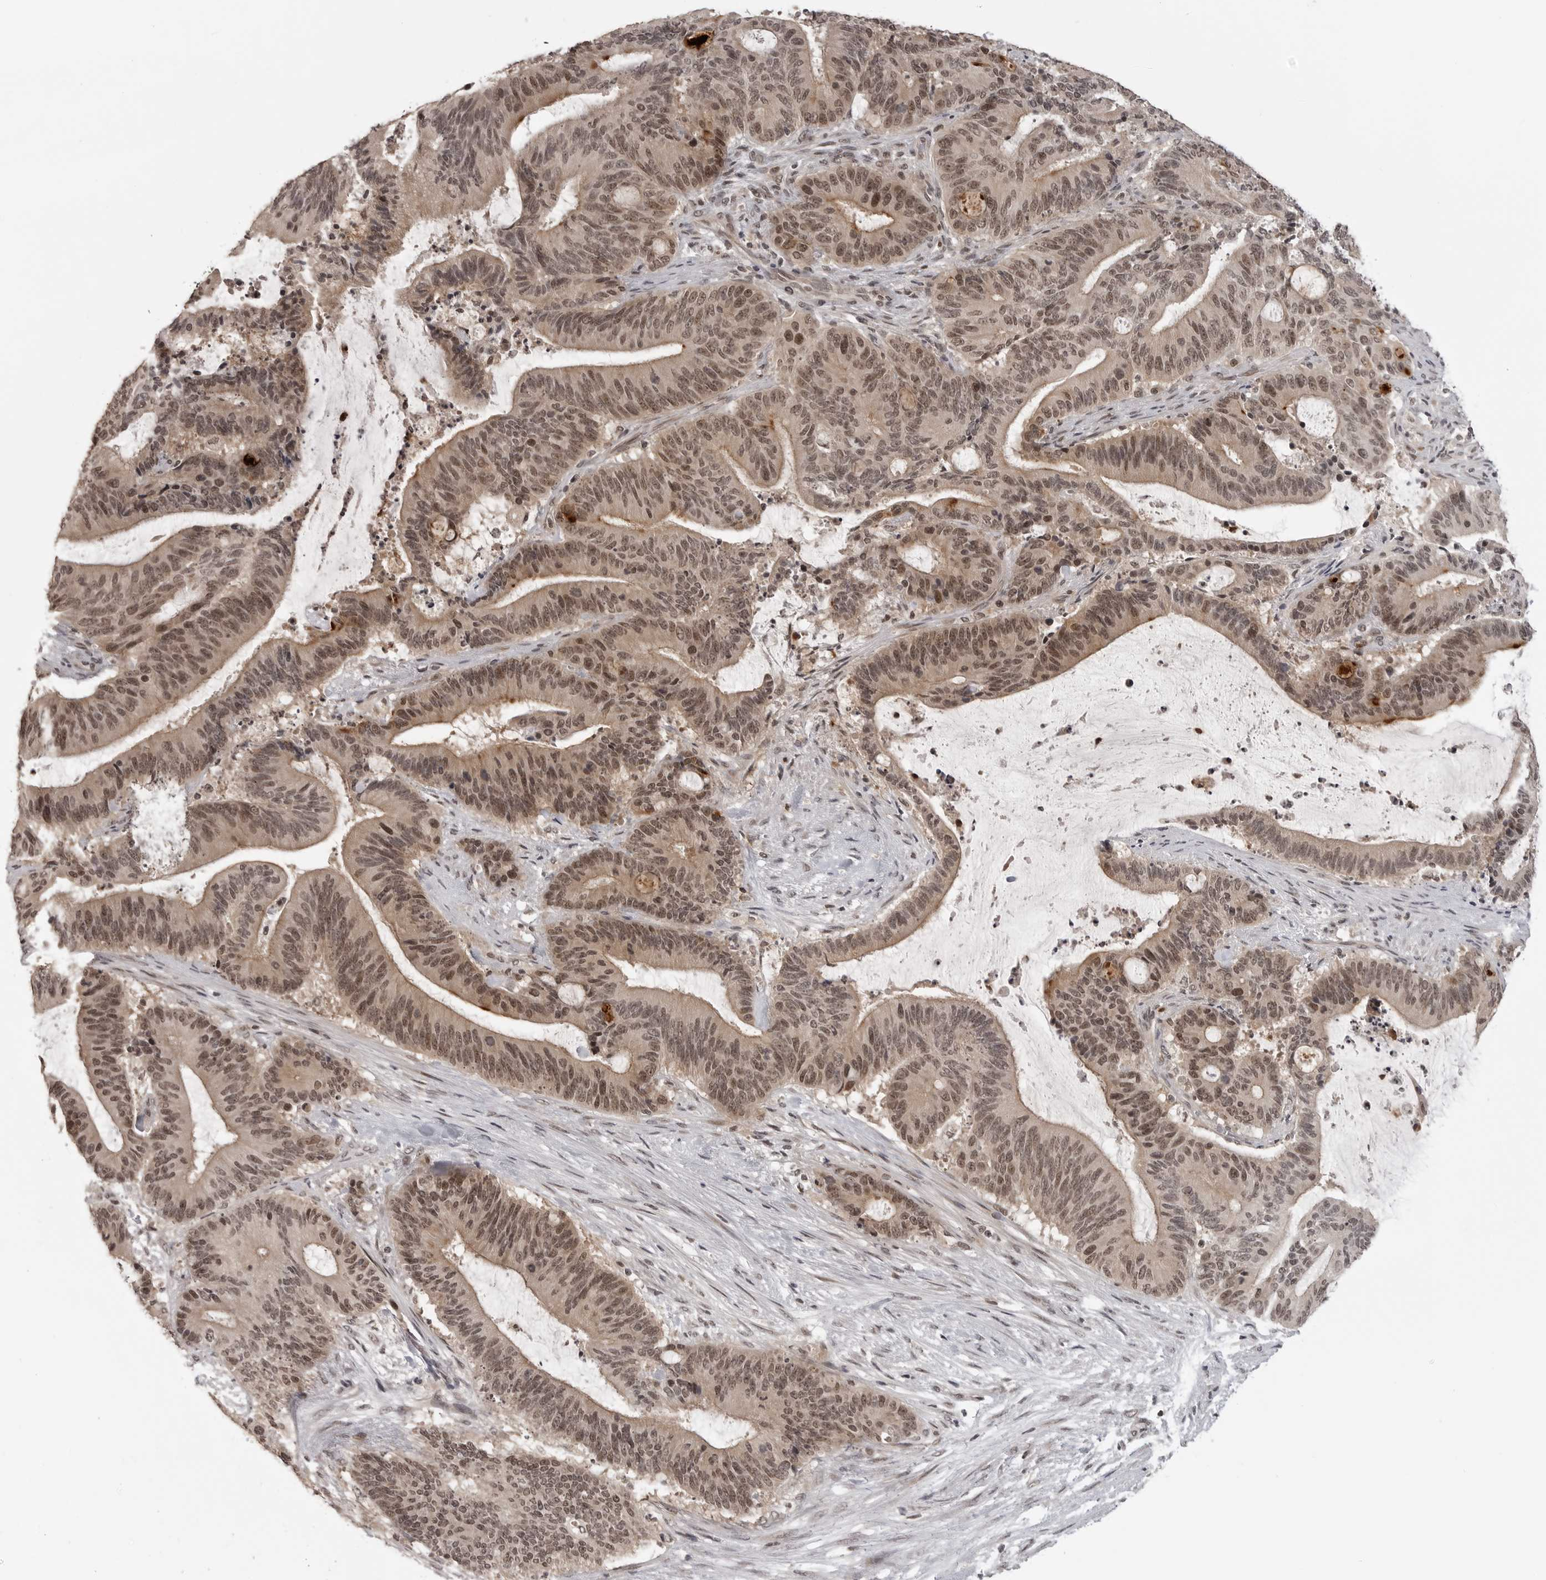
{"staining": {"intensity": "moderate", "quantity": ">75%", "location": "cytoplasmic/membranous,nuclear"}, "tissue": "liver cancer", "cell_type": "Tumor cells", "image_type": "cancer", "snomed": [{"axis": "morphology", "description": "Normal tissue, NOS"}, {"axis": "morphology", "description": "Cholangiocarcinoma"}, {"axis": "topography", "description": "Liver"}, {"axis": "topography", "description": "Peripheral nerve tissue"}], "caption": "This photomicrograph demonstrates cholangiocarcinoma (liver) stained with immunohistochemistry to label a protein in brown. The cytoplasmic/membranous and nuclear of tumor cells show moderate positivity for the protein. Nuclei are counter-stained blue.", "gene": "PEG3", "patient": {"sex": "female", "age": 73}}